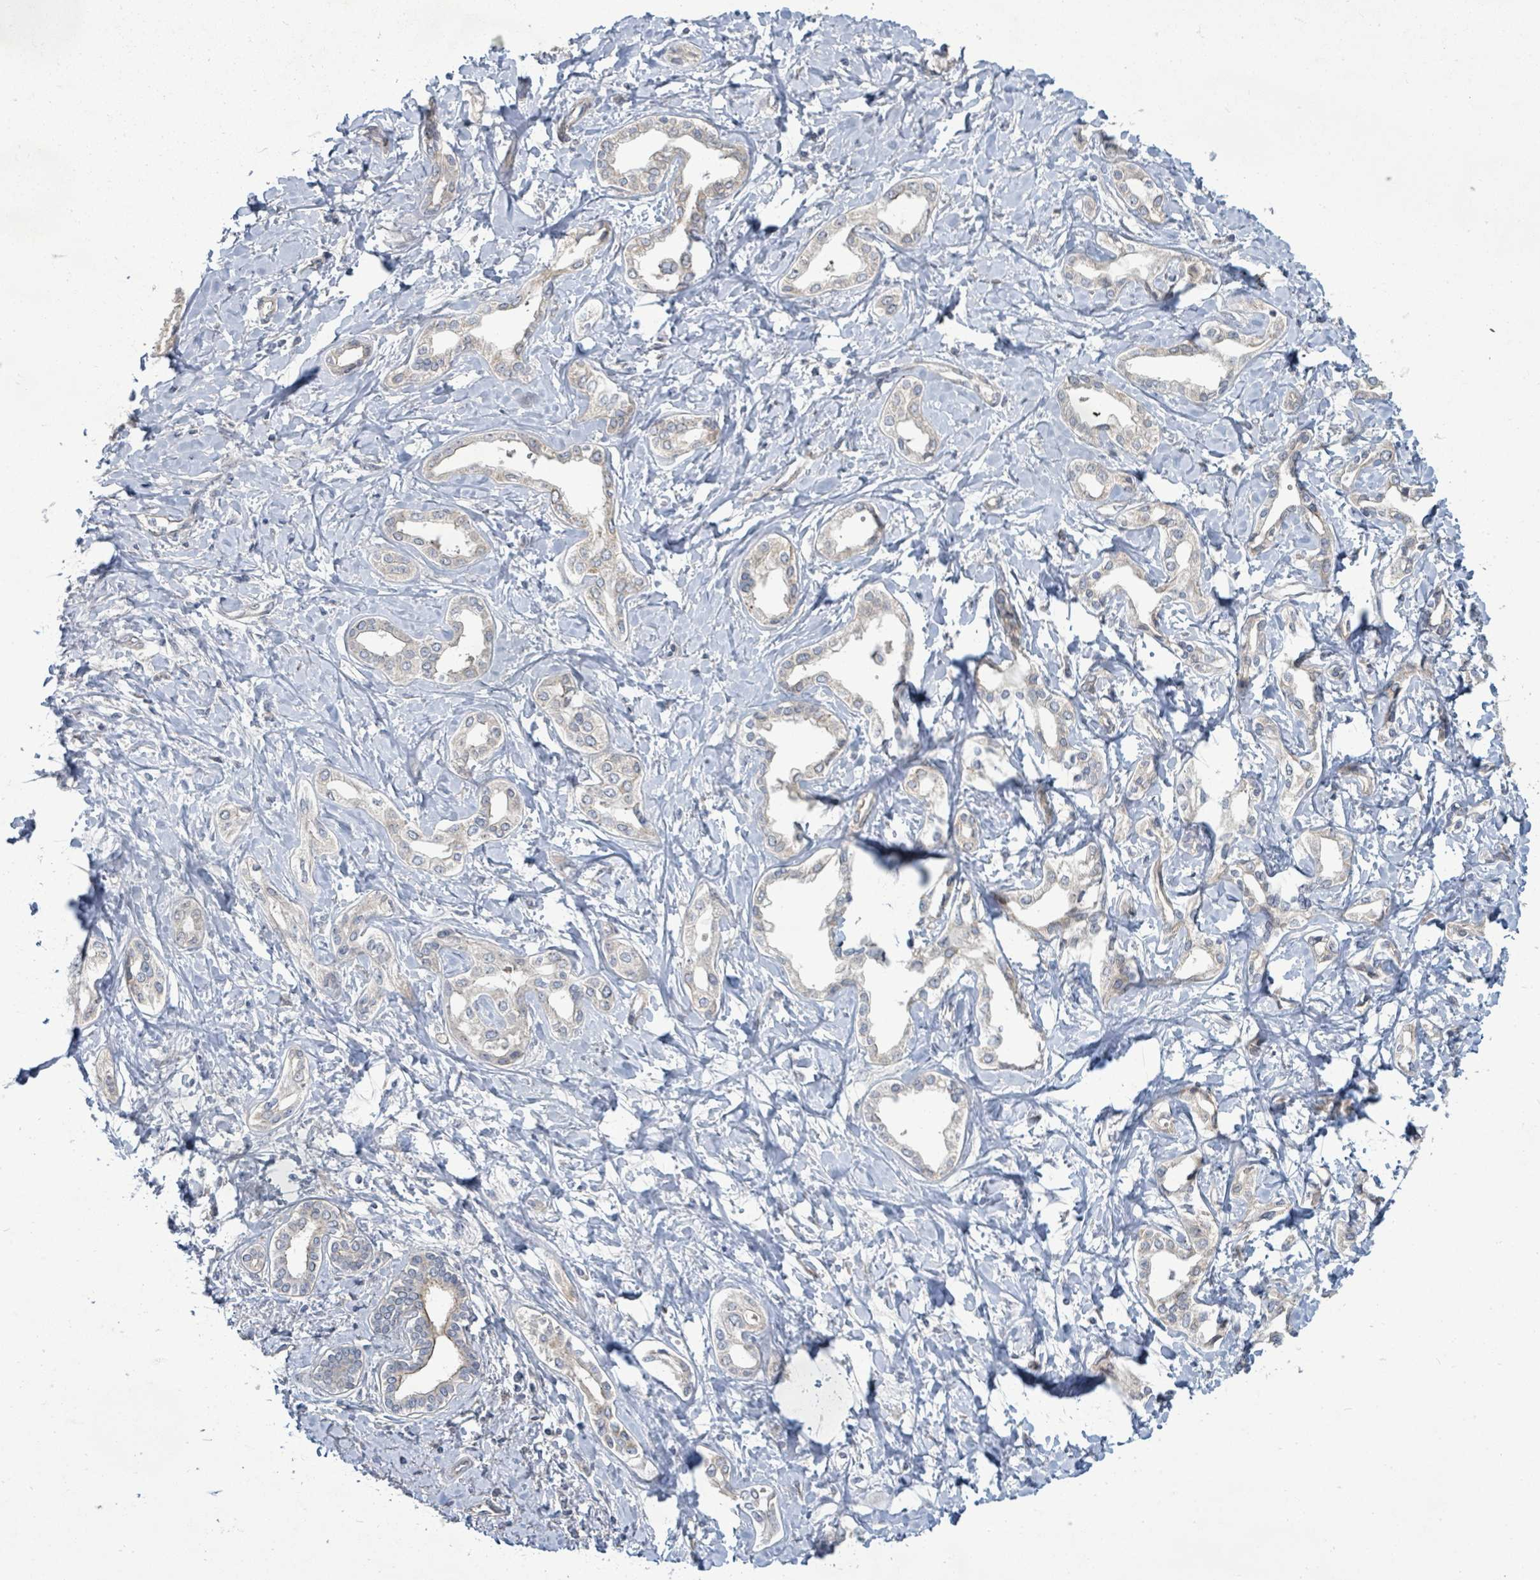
{"staining": {"intensity": "negative", "quantity": "none", "location": "none"}, "tissue": "liver cancer", "cell_type": "Tumor cells", "image_type": "cancer", "snomed": [{"axis": "morphology", "description": "Cholangiocarcinoma"}, {"axis": "topography", "description": "Liver"}], "caption": "Tumor cells show no significant expression in liver cholangiocarcinoma. (DAB (3,3'-diaminobenzidine) IHC with hematoxylin counter stain).", "gene": "KBTBD11", "patient": {"sex": "female", "age": 77}}